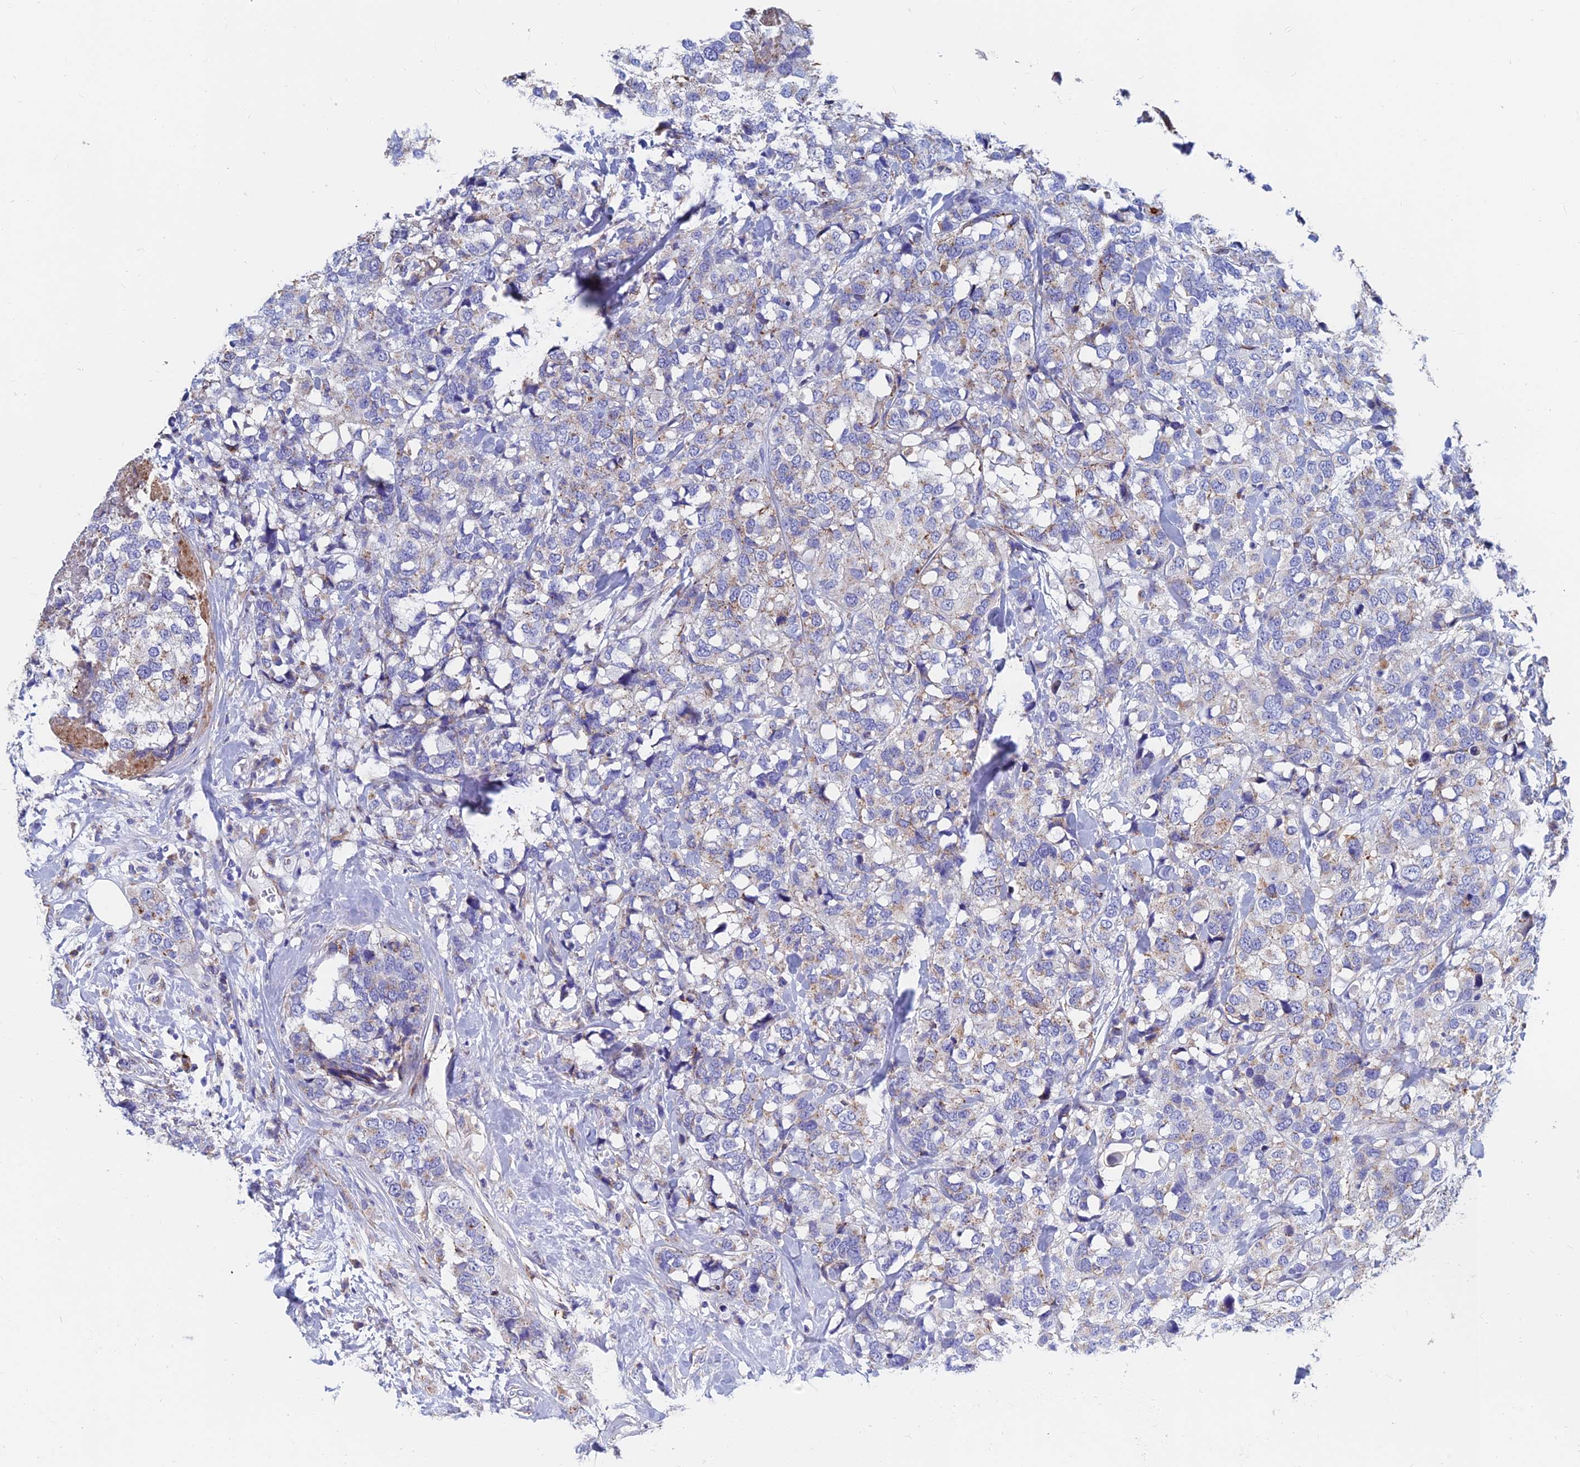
{"staining": {"intensity": "moderate", "quantity": "<25%", "location": "cytoplasmic/membranous"}, "tissue": "breast cancer", "cell_type": "Tumor cells", "image_type": "cancer", "snomed": [{"axis": "morphology", "description": "Lobular carcinoma"}, {"axis": "topography", "description": "Breast"}], "caption": "The immunohistochemical stain labels moderate cytoplasmic/membranous positivity in tumor cells of lobular carcinoma (breast) tissue. Using DAB (3,3'-diaminobenzidine) (brown) and hematoxylin (blue) stains, captured at high magnification using brightfield microscopy.", "gene": "SPNS1", "patient": {"sex": "female", "age": 59}}